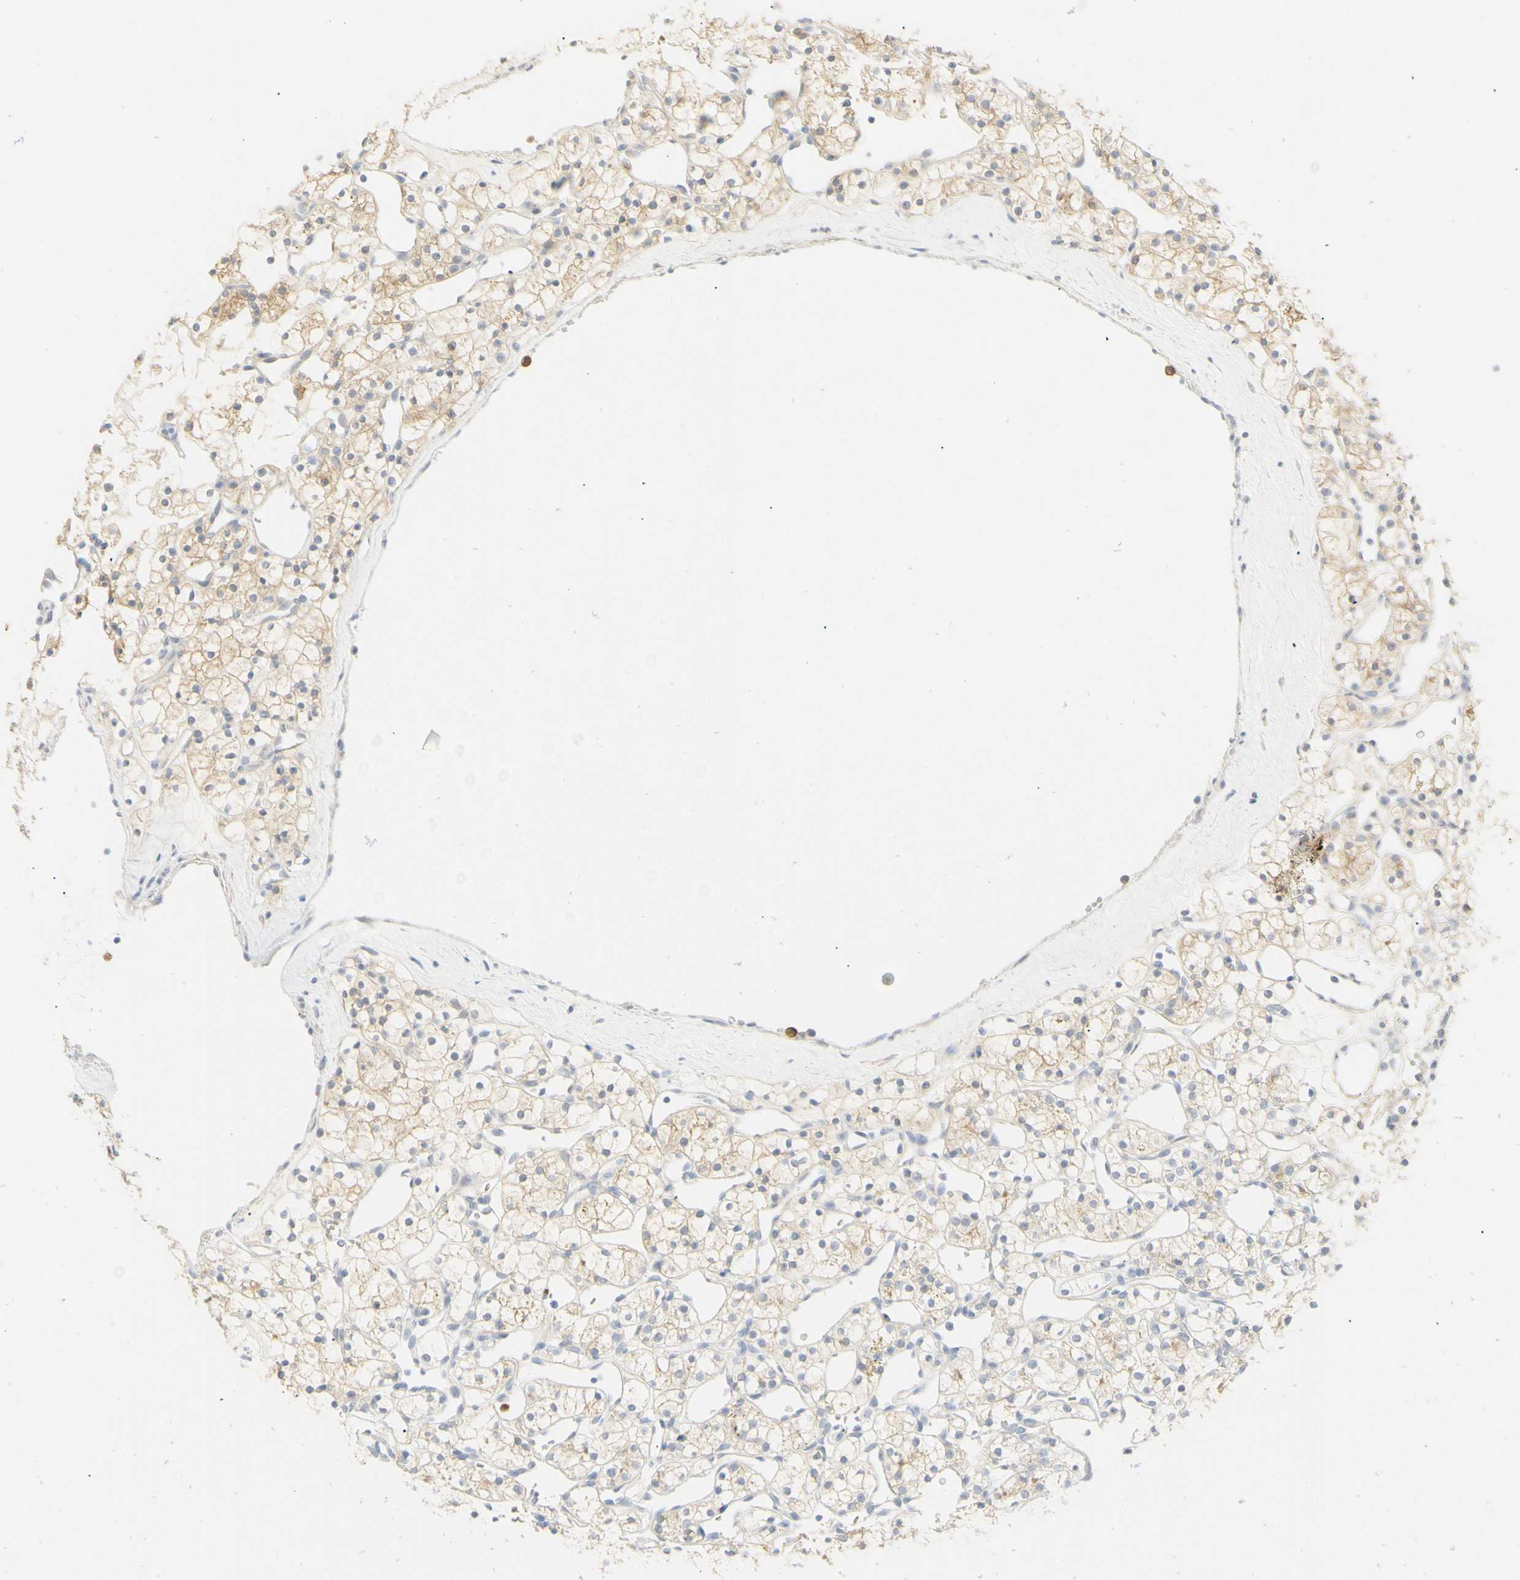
{"staining": {"intensity": "moderate", "quantity": ">75%", "location": "cytoplasmic/membranous"}, "tissue": "renal cancer", "cell_type": "Tumor cells", "image_type": "cancer", "snomed": [{"axis": "morphology", "description": "Adenocarcinoma, NOS"}, {"axis": "topography", "description": "Kidney"}], "caption": "Human renal cancer (adenocarcinoma) stained with a brown dye demonstrates moderate cytoplasmic/membranous positive staining in about >75% of tumor cells.", "gene": "B4GALNT3", "patient": {"sex": "female", "age": 60}}